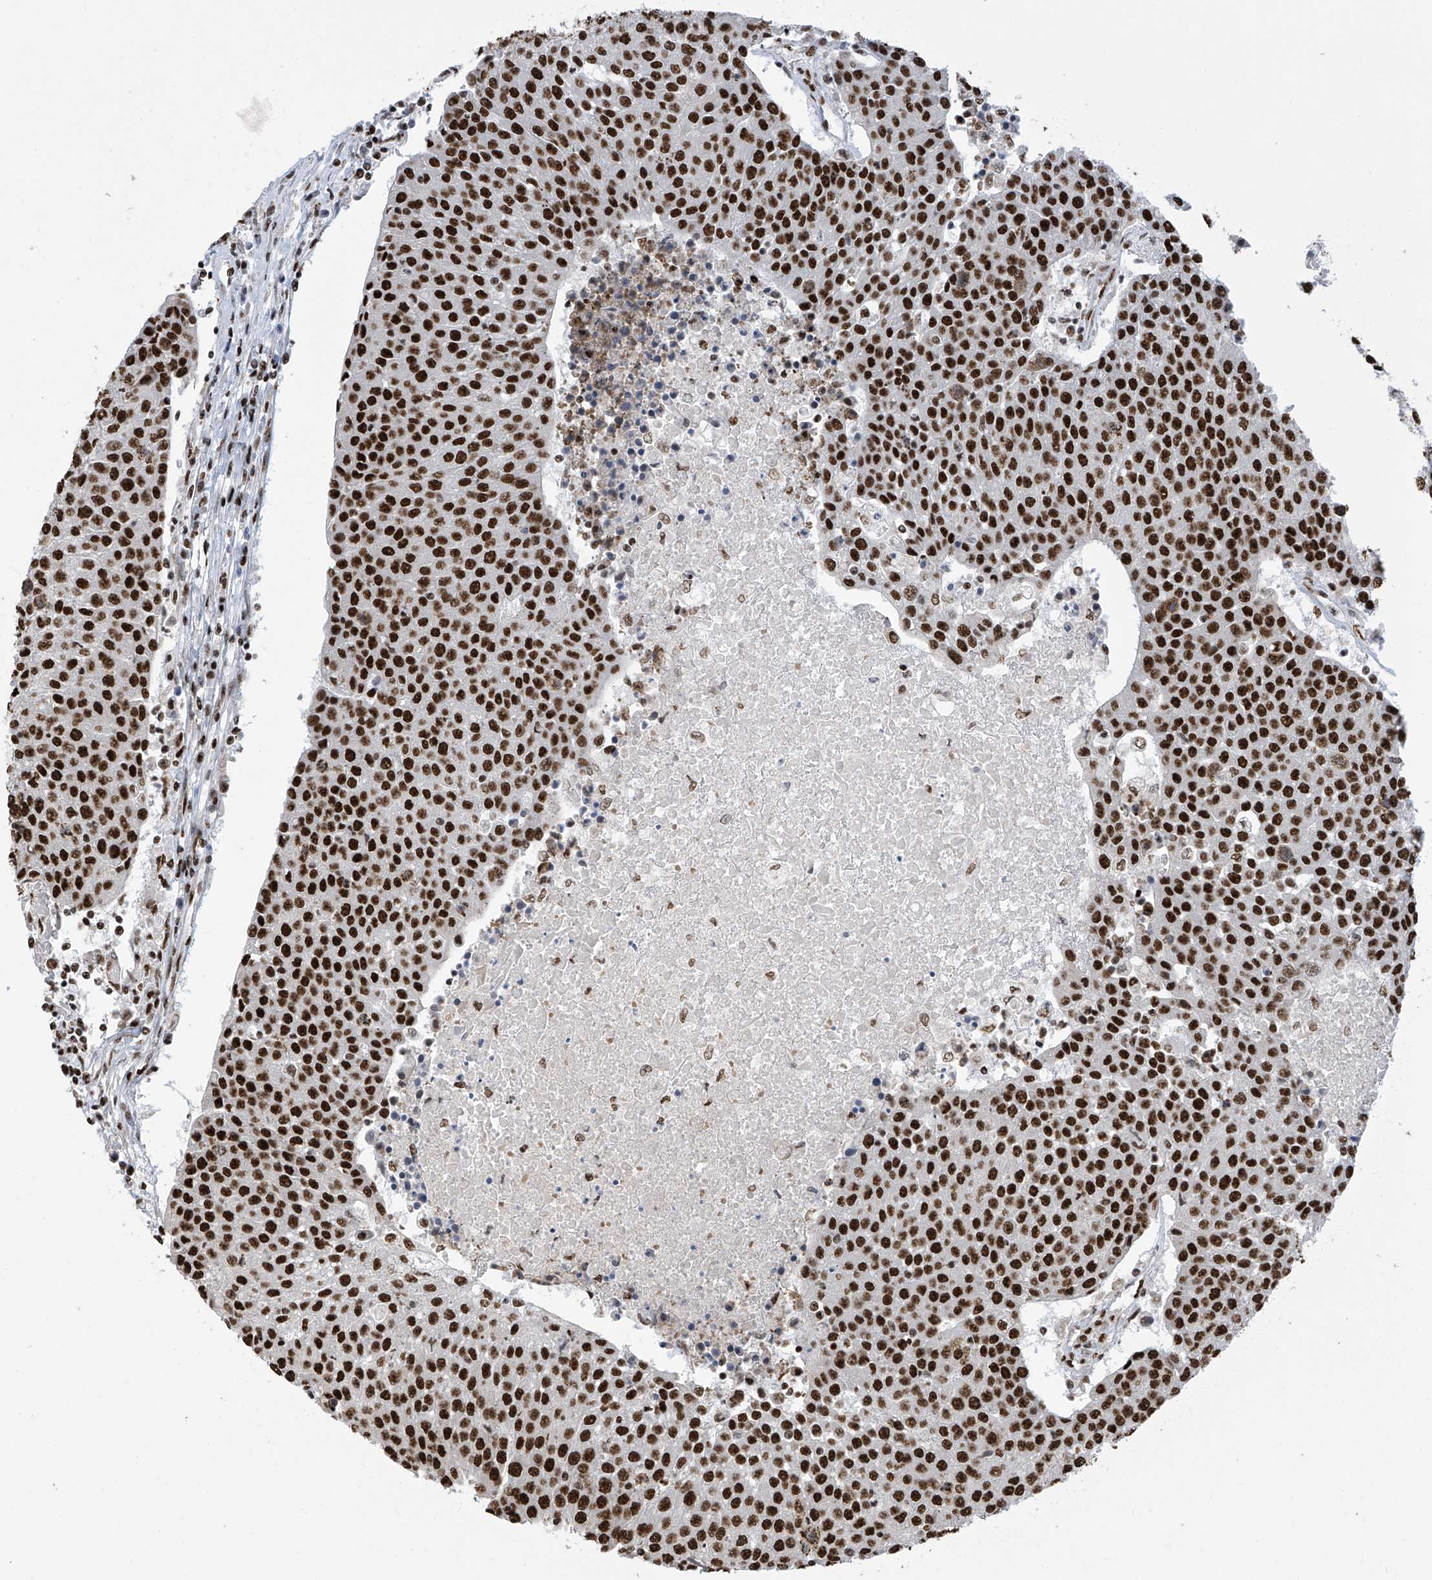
{"staining": {"intensity": "strong", "quantity": ">75%", "location": "nuclear"}, "tissue": "urothelial cancer", "cell_type": "Tumor cells", "image_type": "cancer", "snomed": [{"axis": "morphology", "description": "Urothelial carcinoma, High grade"}, {"axis": "topography", "description": "Urinary bladder"}], "caption": "A brown stain highlights strong nuclear positivity of a protein in urothelial cancer tumor cells.", "gene": "APLF", "patient": {"sex": "female", "age": 85}}